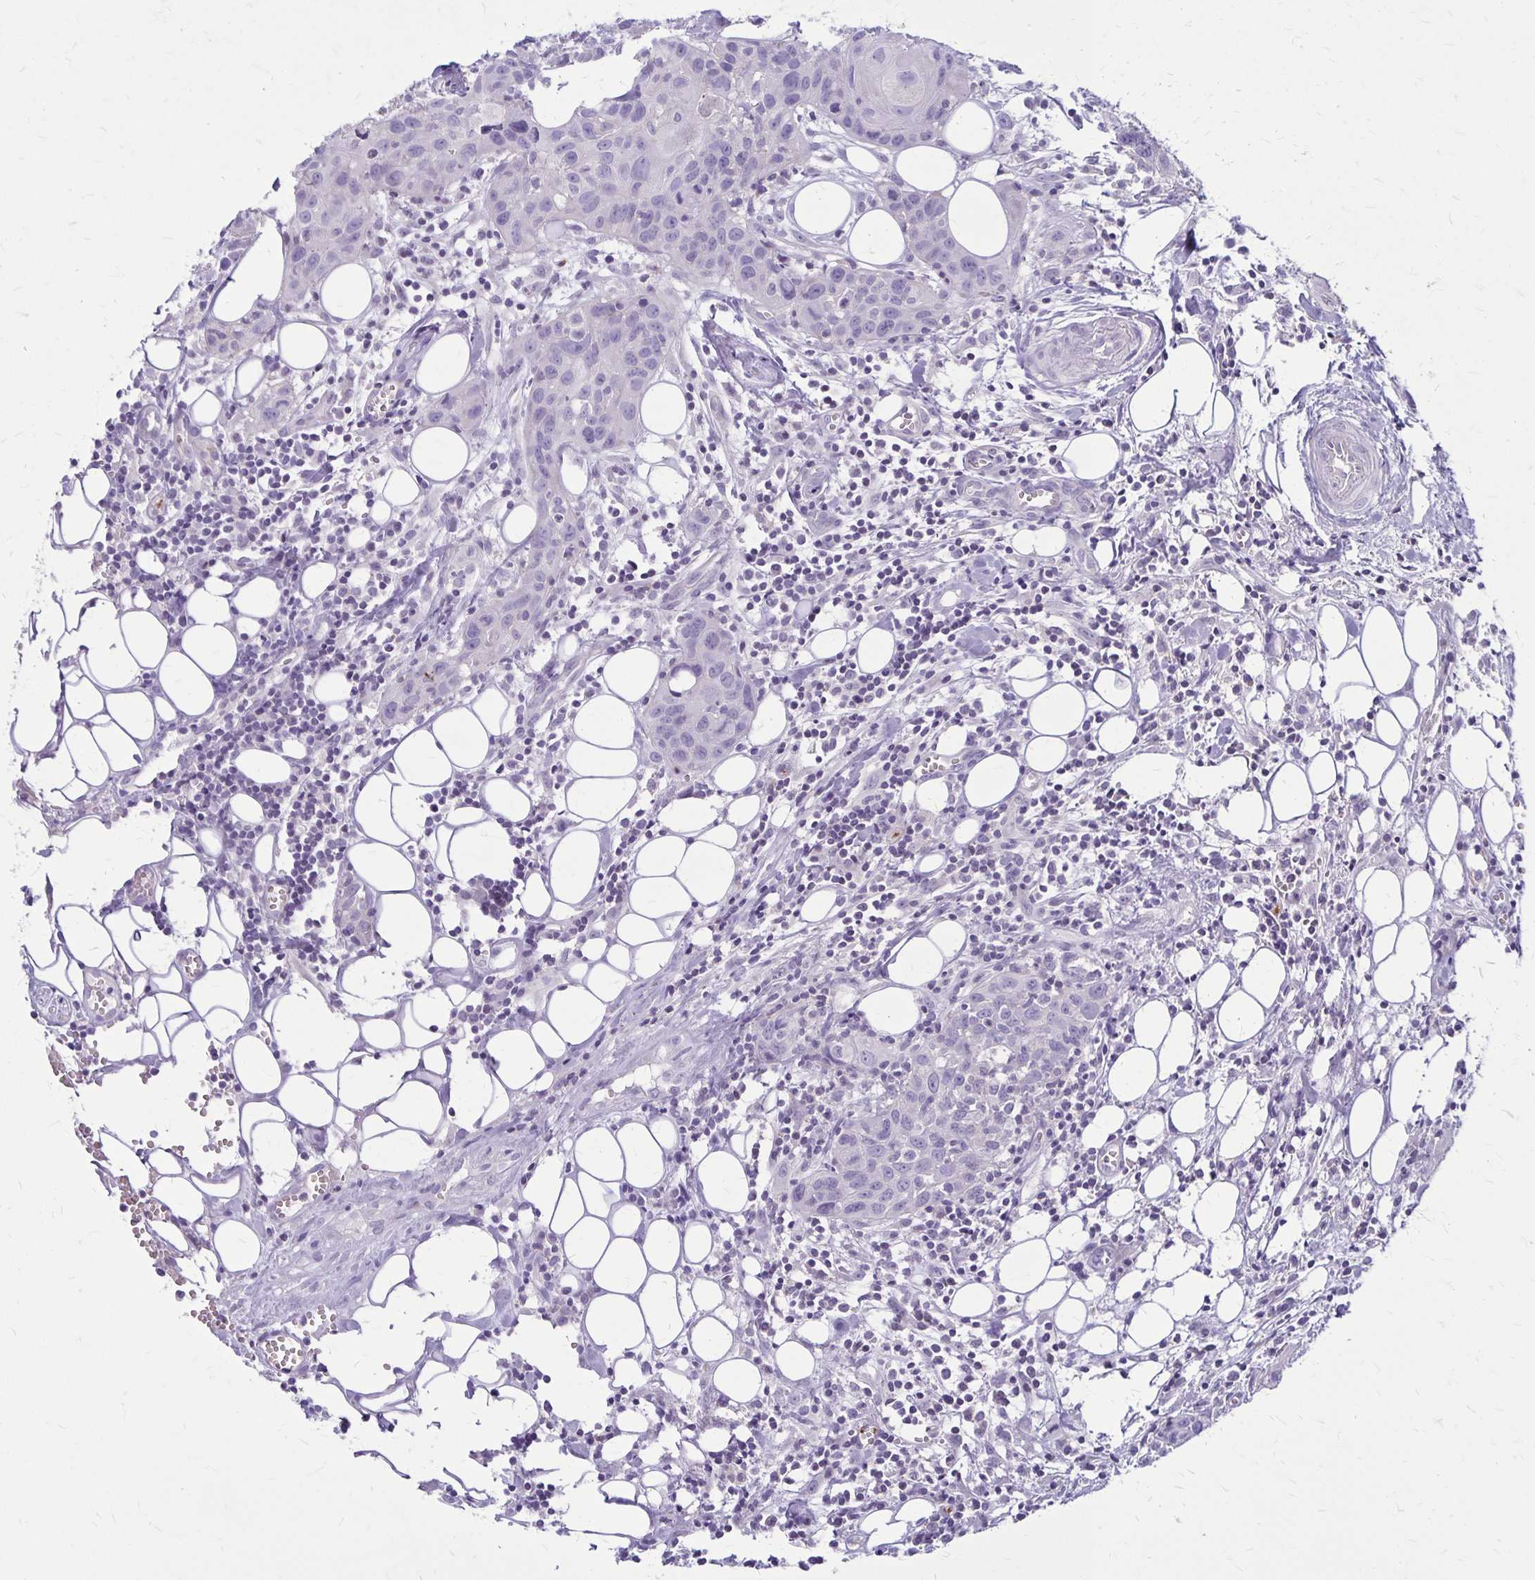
{"staining": {"intensity": "negative", "quantity": "none", "location": "none"}, "tissue": "head and neck cancer", "cell_type": "Tumor cells", "image_type": "cancer", "snomed": [{"axis": "morphology", "description": "Squamous cell carcinoma, NOS"}, {"axis": "topography", "description": "Oral tissue"}, {"axis": "topography", "description": "Head-Neck"}], "caption": "This image is of squamous cell carcinoma (head and neck) stained with immunohistochemistry (IHC) to label a protein in brown with the nuclei are counter-stained blue. There is no expression in tumor cells.", "gene": "GP9", "patient": {"sex": "male", "age": 58}}